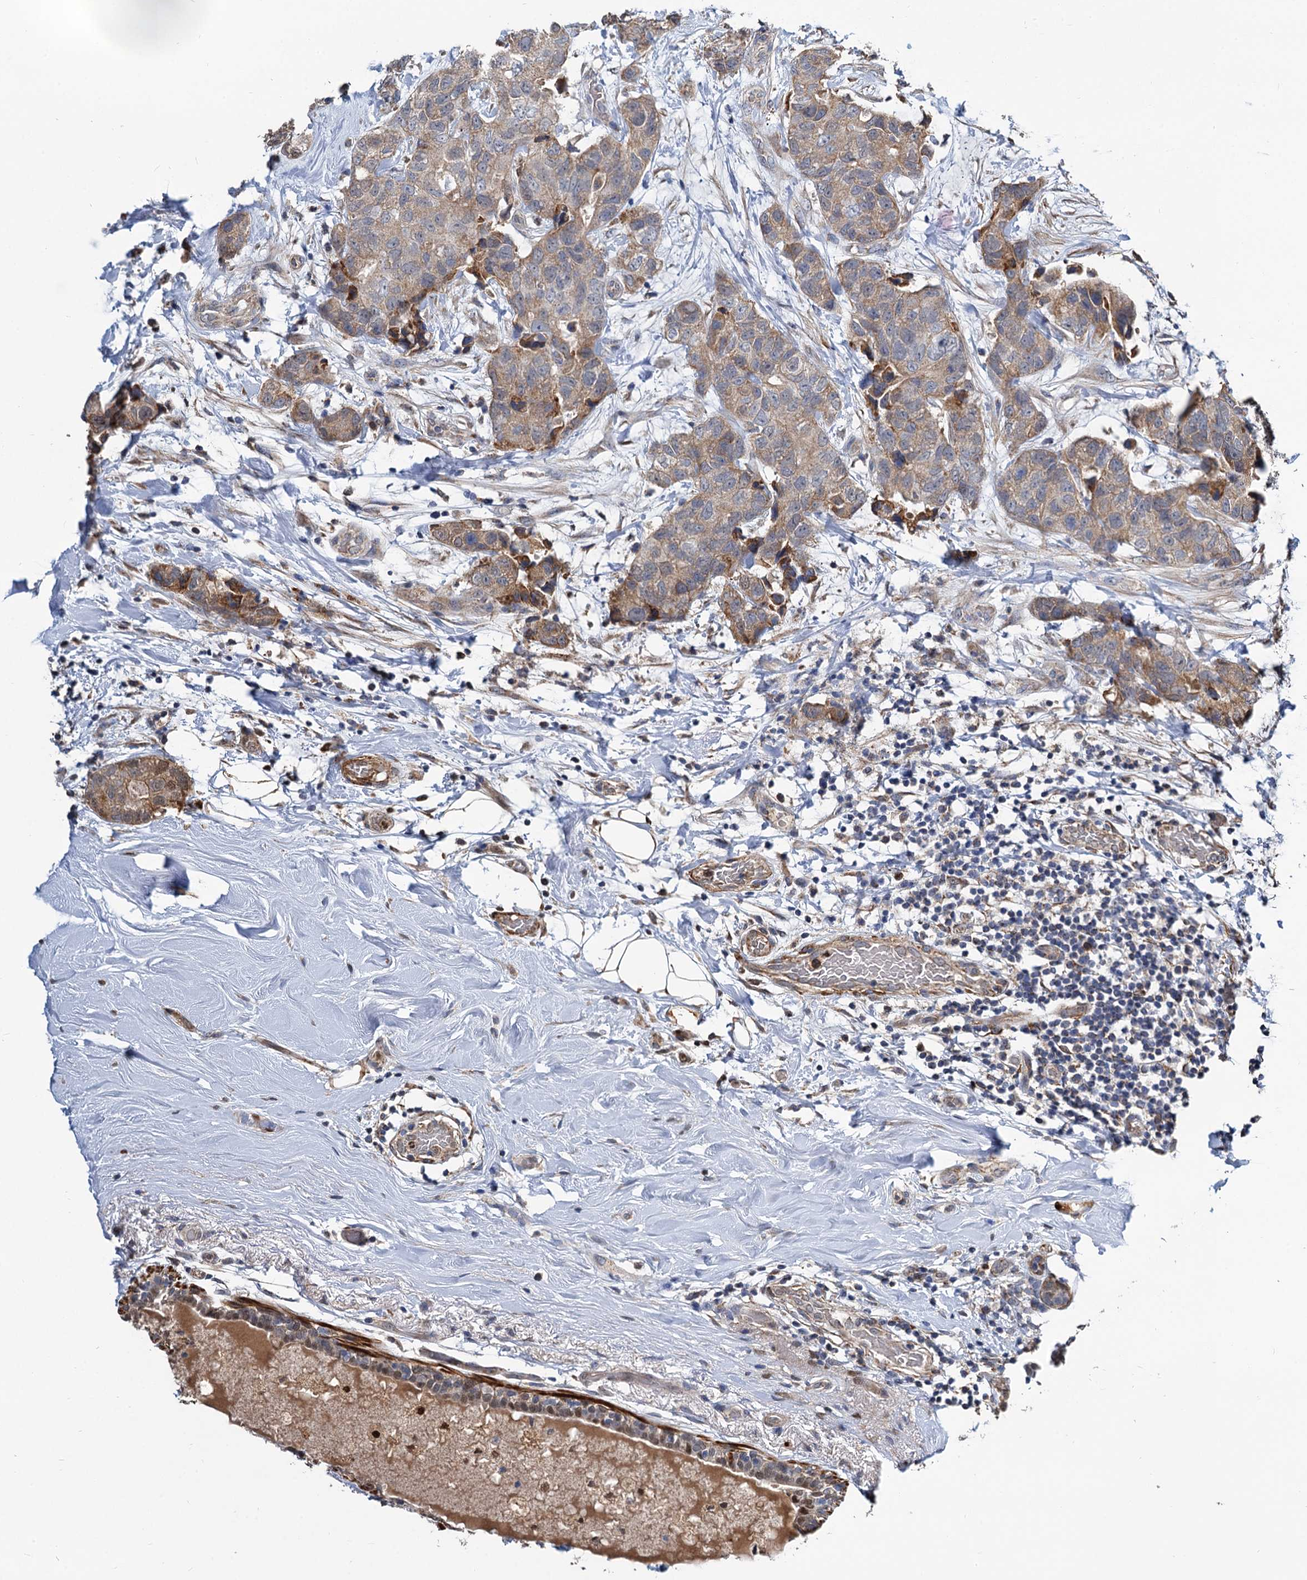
{"staining": {"intensity": "moderate", "quantity": ">75%", "location": "cytoplasmic/membranous"}, "tissue": "breast cancer", "cell_type": "Tumor cells", "image_type": "cancer", "snomed": [{"axis": "morphology", "description": "Duct carcinoma"}, {"axis": "topography", "description": "Breast"}], "caption": "The photomicrograph displays staining of breast cancer (intraductal carcinoma), revealing moderate cytoplasmic/membranous protein staining (brown color) within tumor cells.", "gene": "ALKBH7", "patient": {"sex": "female", "age": 62}}